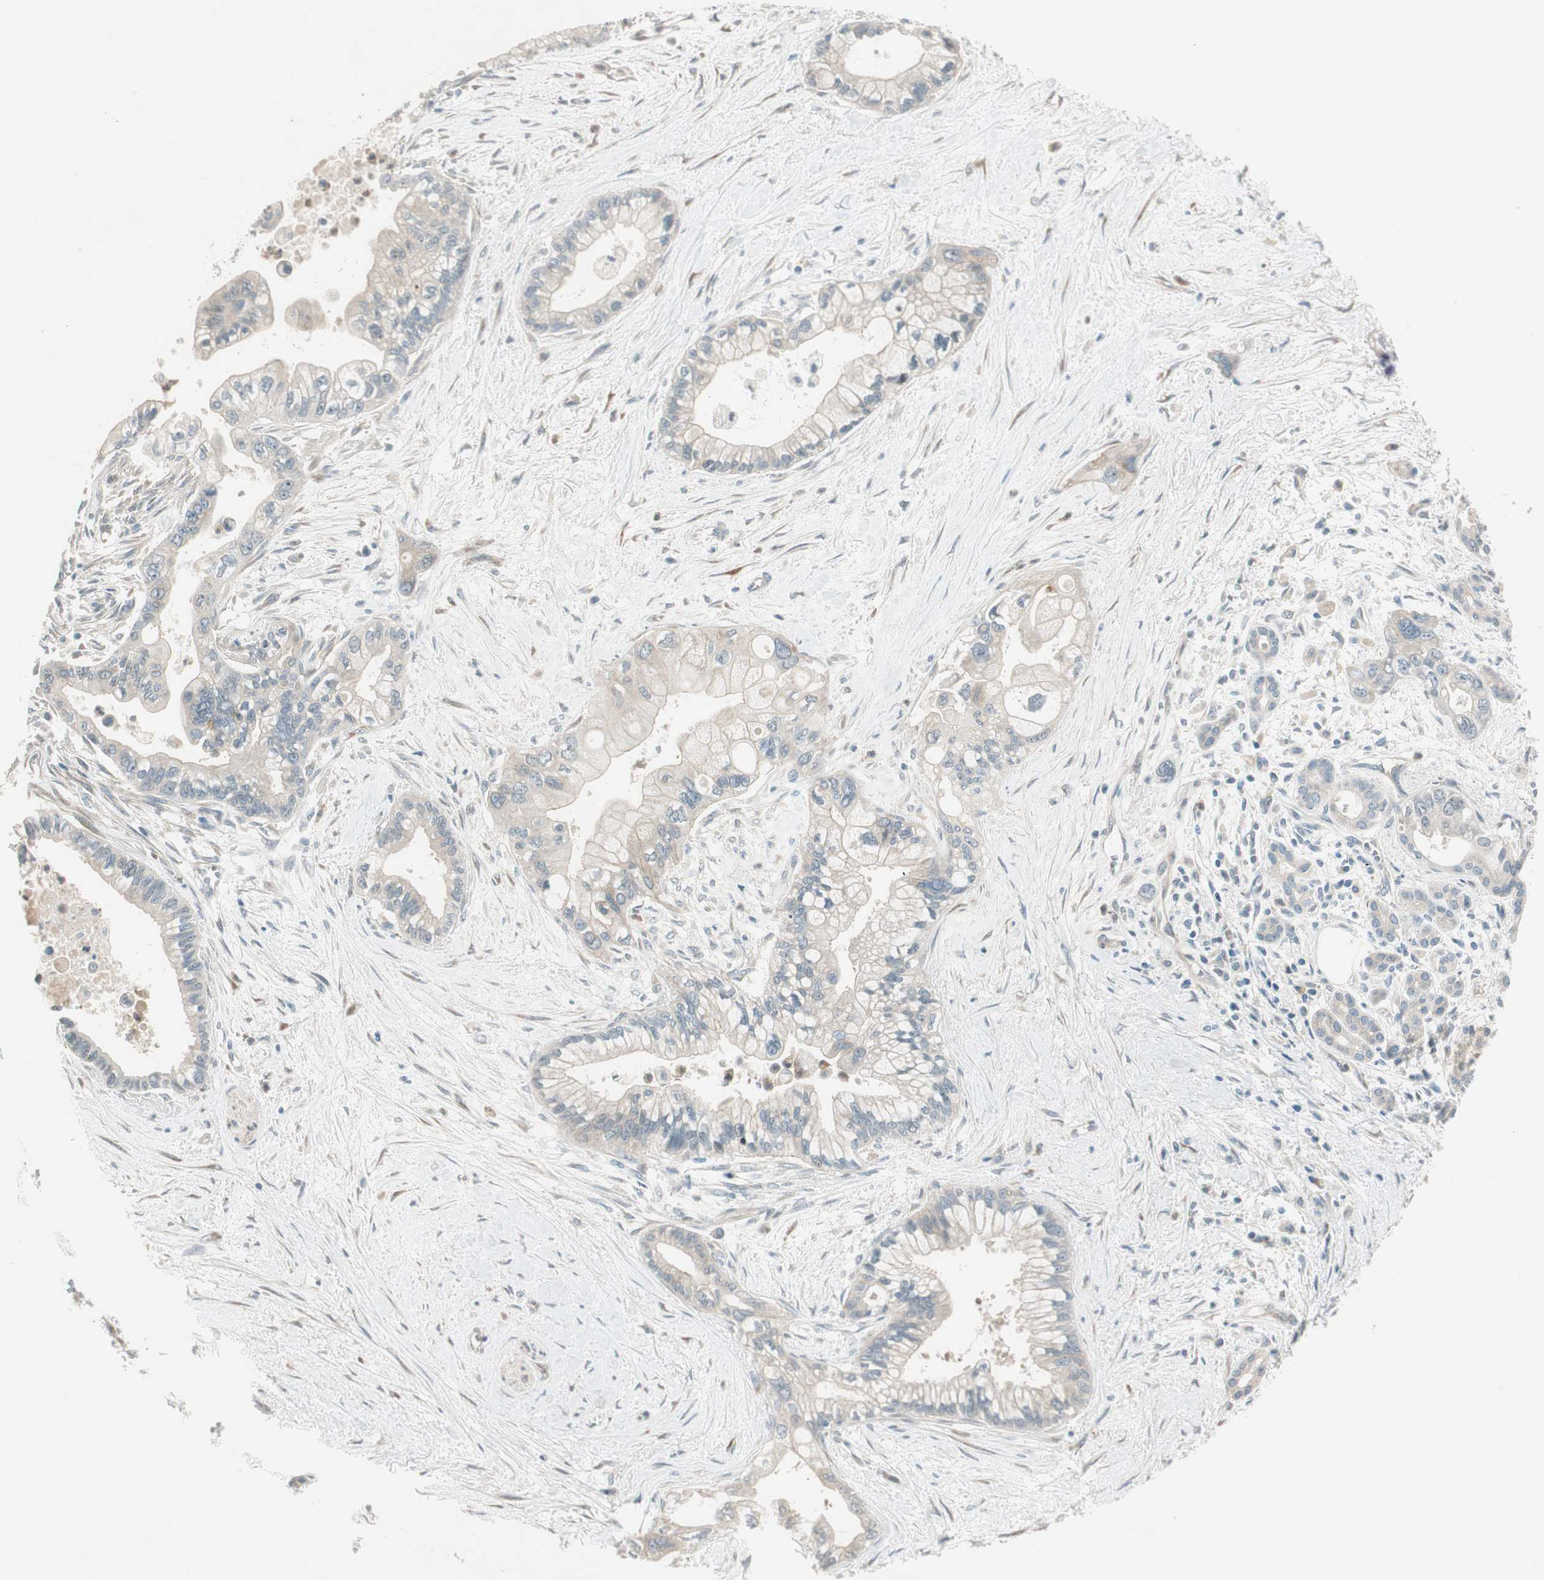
{"staining": {"intensity": "weak", "quantity": "25%-75%", "location": "cytoplasmic/membranous"}, "tissue": "pancreatic cancer", "cell_type": "Tumor cells", "image_type": "cancer", "snomed": [{"axis": "morphology", "description": "Adenocarcinoma, NOS"}, {"axis": "topography", "description": "Pancreas"}], "caption": "There is low levels of weak cytoplasmic/membranous staining in tumor cells of adenocarcinoma (pancreatic), as demonstrated by immunohistochemical staining (brown color).", "gene": "CGRRF1", "patient": {"sex": "male", "age": 70}}